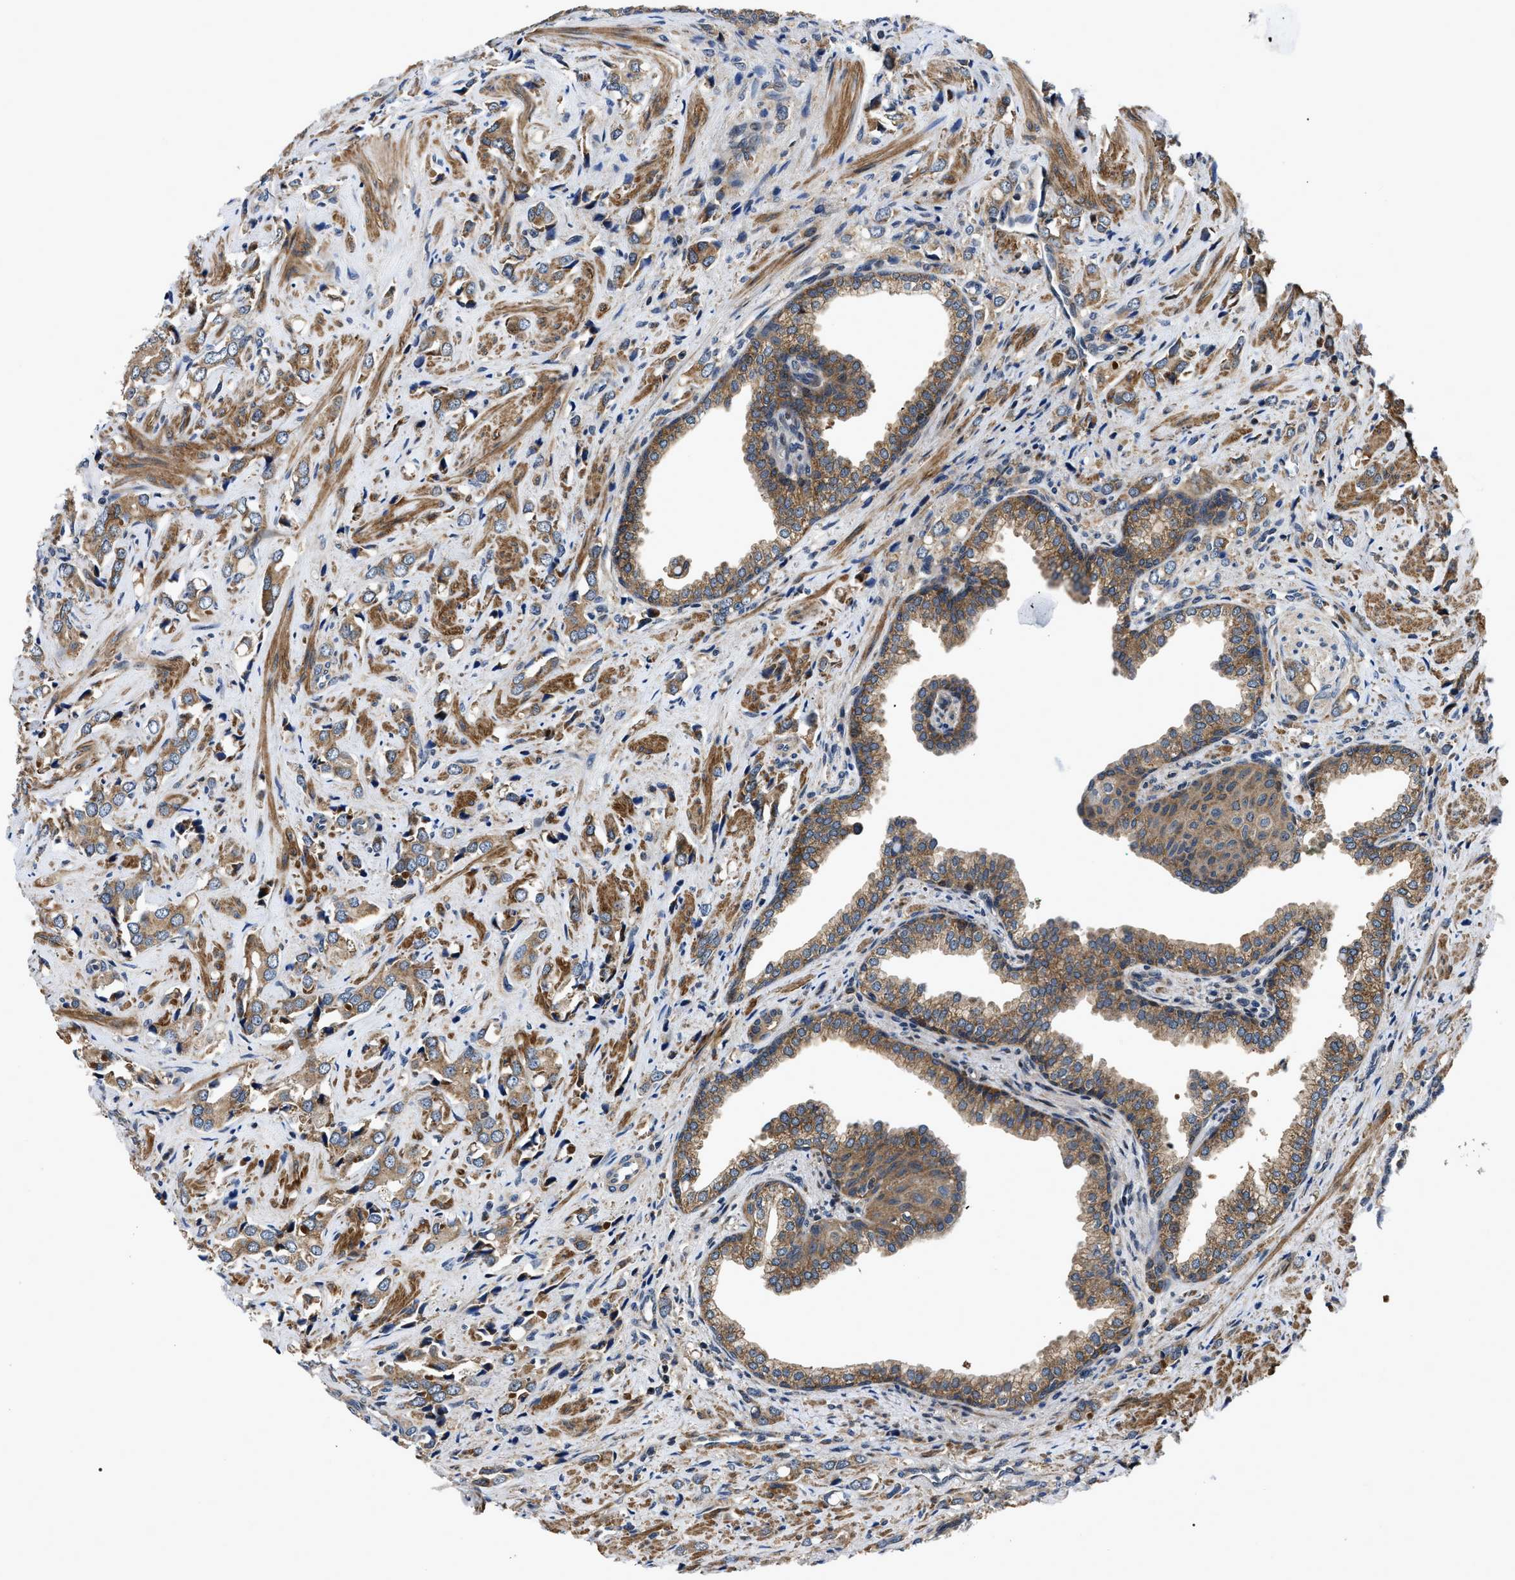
{"staining": {"intensity": "moderate", "quantity": ">75%", "location": "cytoplasmic/membranous"}, "tissue": "prostate cancer", "cell_type": "Tumor cells", "image_type": "cancer", "snomed": [{"axis": "morphology", "description": "Adenocarcinoma, High grade"}, {"axis": "topography", "description": "Prostate"}], "caption": "Prostate cancer (high-grade adenocarcinoma) stained with DAB immunohistochemistry reveals medium levels of moderate cytoplasmic/membranous positivity in approximately >75% of tumor cells.", "gene": "PPWD1", "patient": {"sex": "male", "age": 52}}